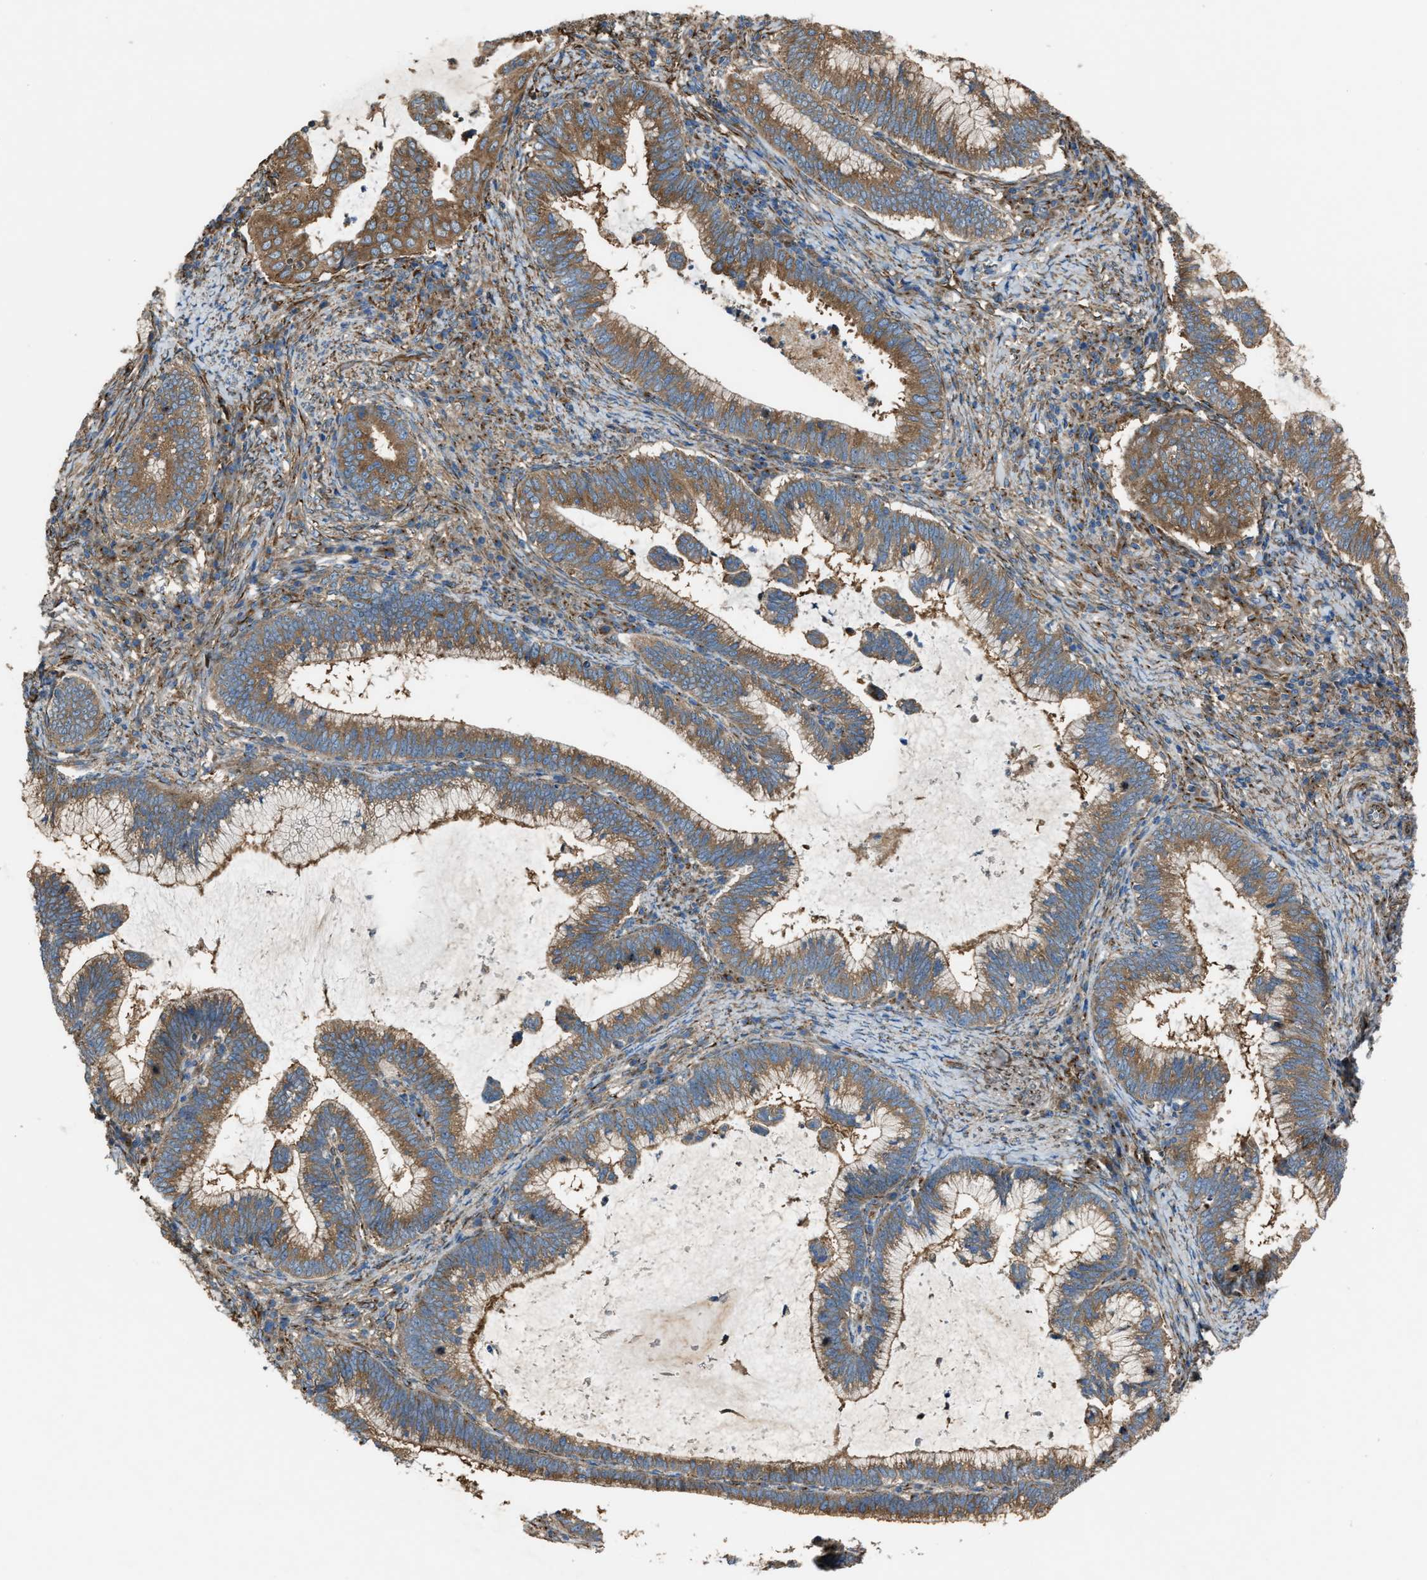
{"staining": {"intensity": "moderate", "quantity": ">75%", "location": "cytoplasmic/membranous"}, "tissue": "cervical cancer", "cell_type": "Tumor cells", "image_type": "cancer", "snomed": [{"axis": "morphology", "description": "Adenocarcinoma, NOS"}, {"axis": "topography", "description": "Cervix"}], "caption": "Tumor cells display moderate cytoplasmic/membranous positivity in about >75% of cells in adenocarcinoma (cervical). (DAB (3,3'-diaminobenzidine) = brown stain, brightfield microscopy at high magnification).", "gene": "TRPC1", "patient": {"sex": "female", "age": 36}}